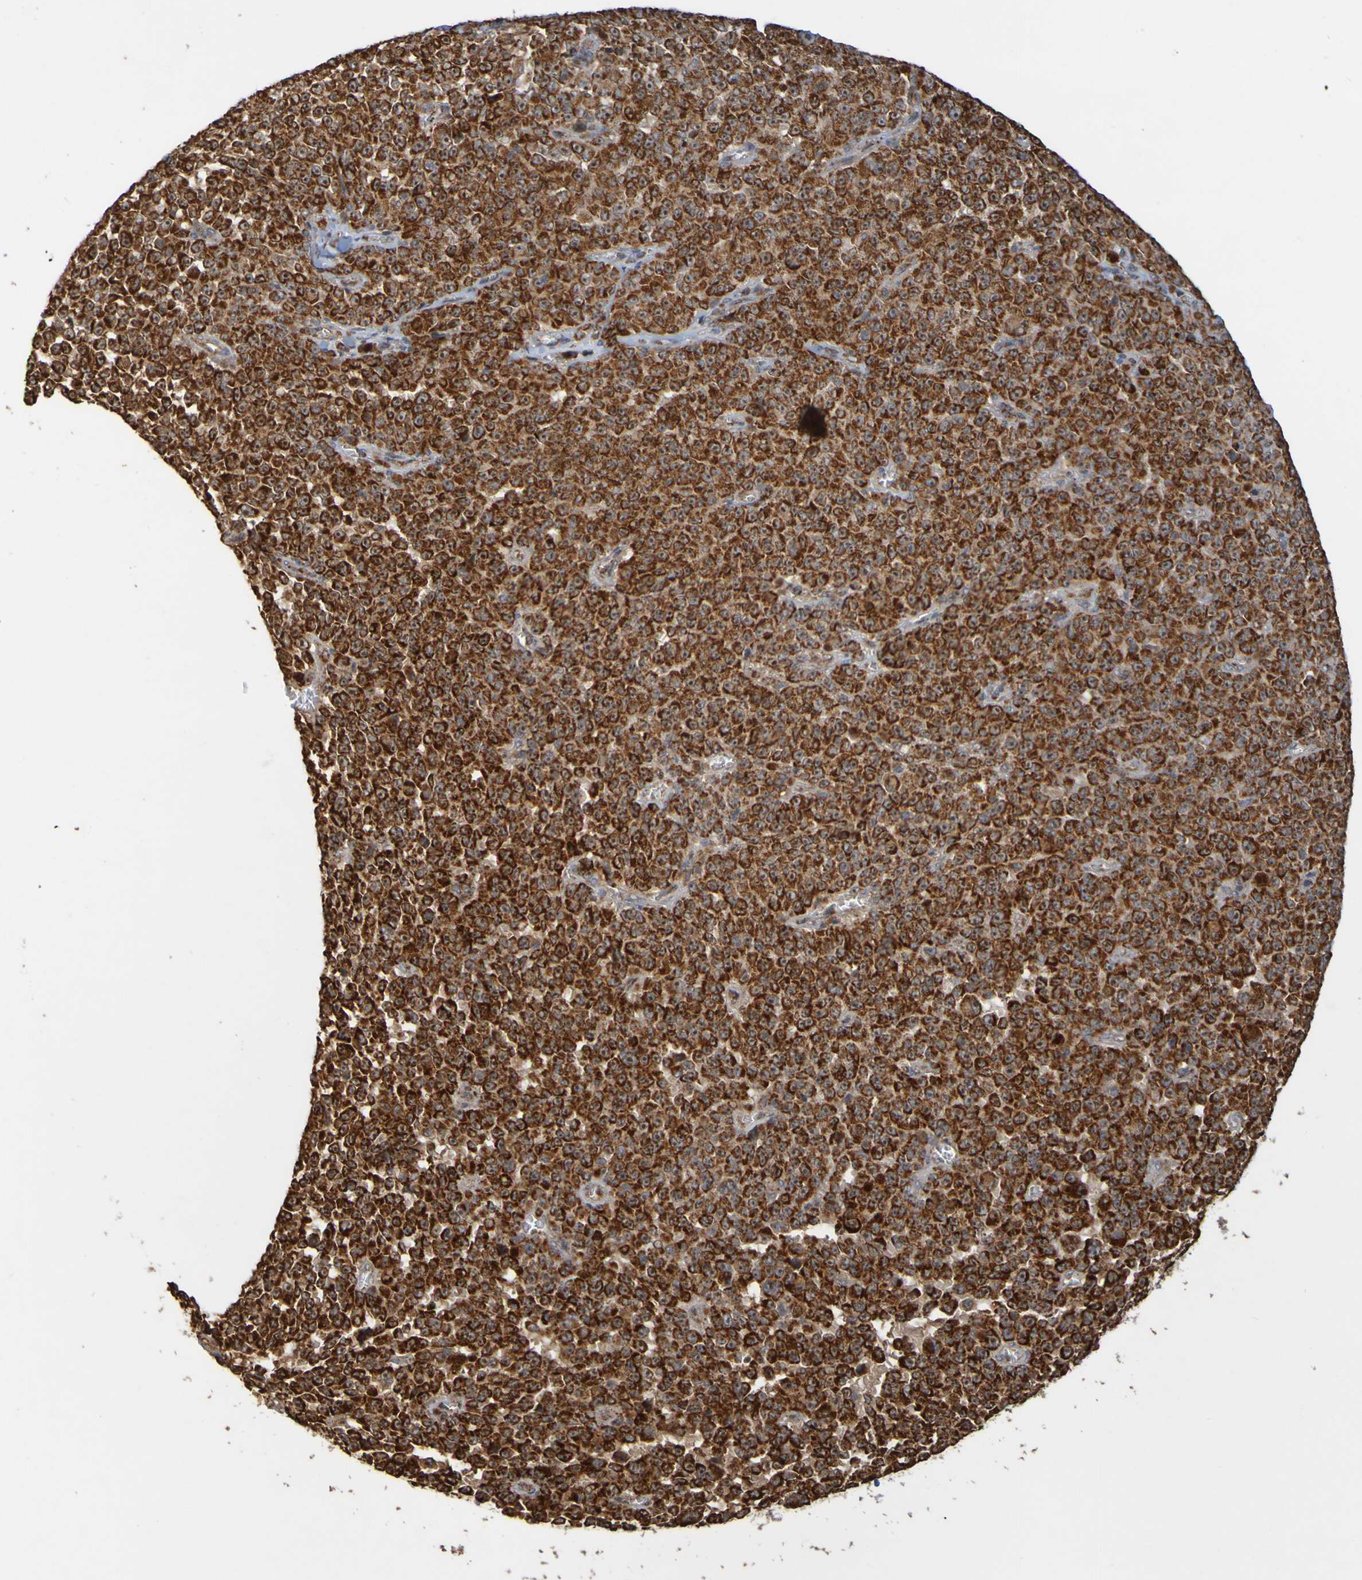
{"staining": {"intensity": "strong", "quantity": ">75%", "location": "cytoplasmic/membranous"}, "tissue": "melanoma", "cell_type": "Tumor cells", "image_type": "cancer", "snomed": [{"axis": "morphology", "description": "Malignant melanoma, NOS"}, {"axis": "topography", "description": "Skin"}], "caption": "Protein staining reveals strong cytoplasmic/membranous staining in about >75% of tumor cells in malignant melanoma.", "gene": "TMBIM1", "patient": {"sex": "female", "age": 82}}